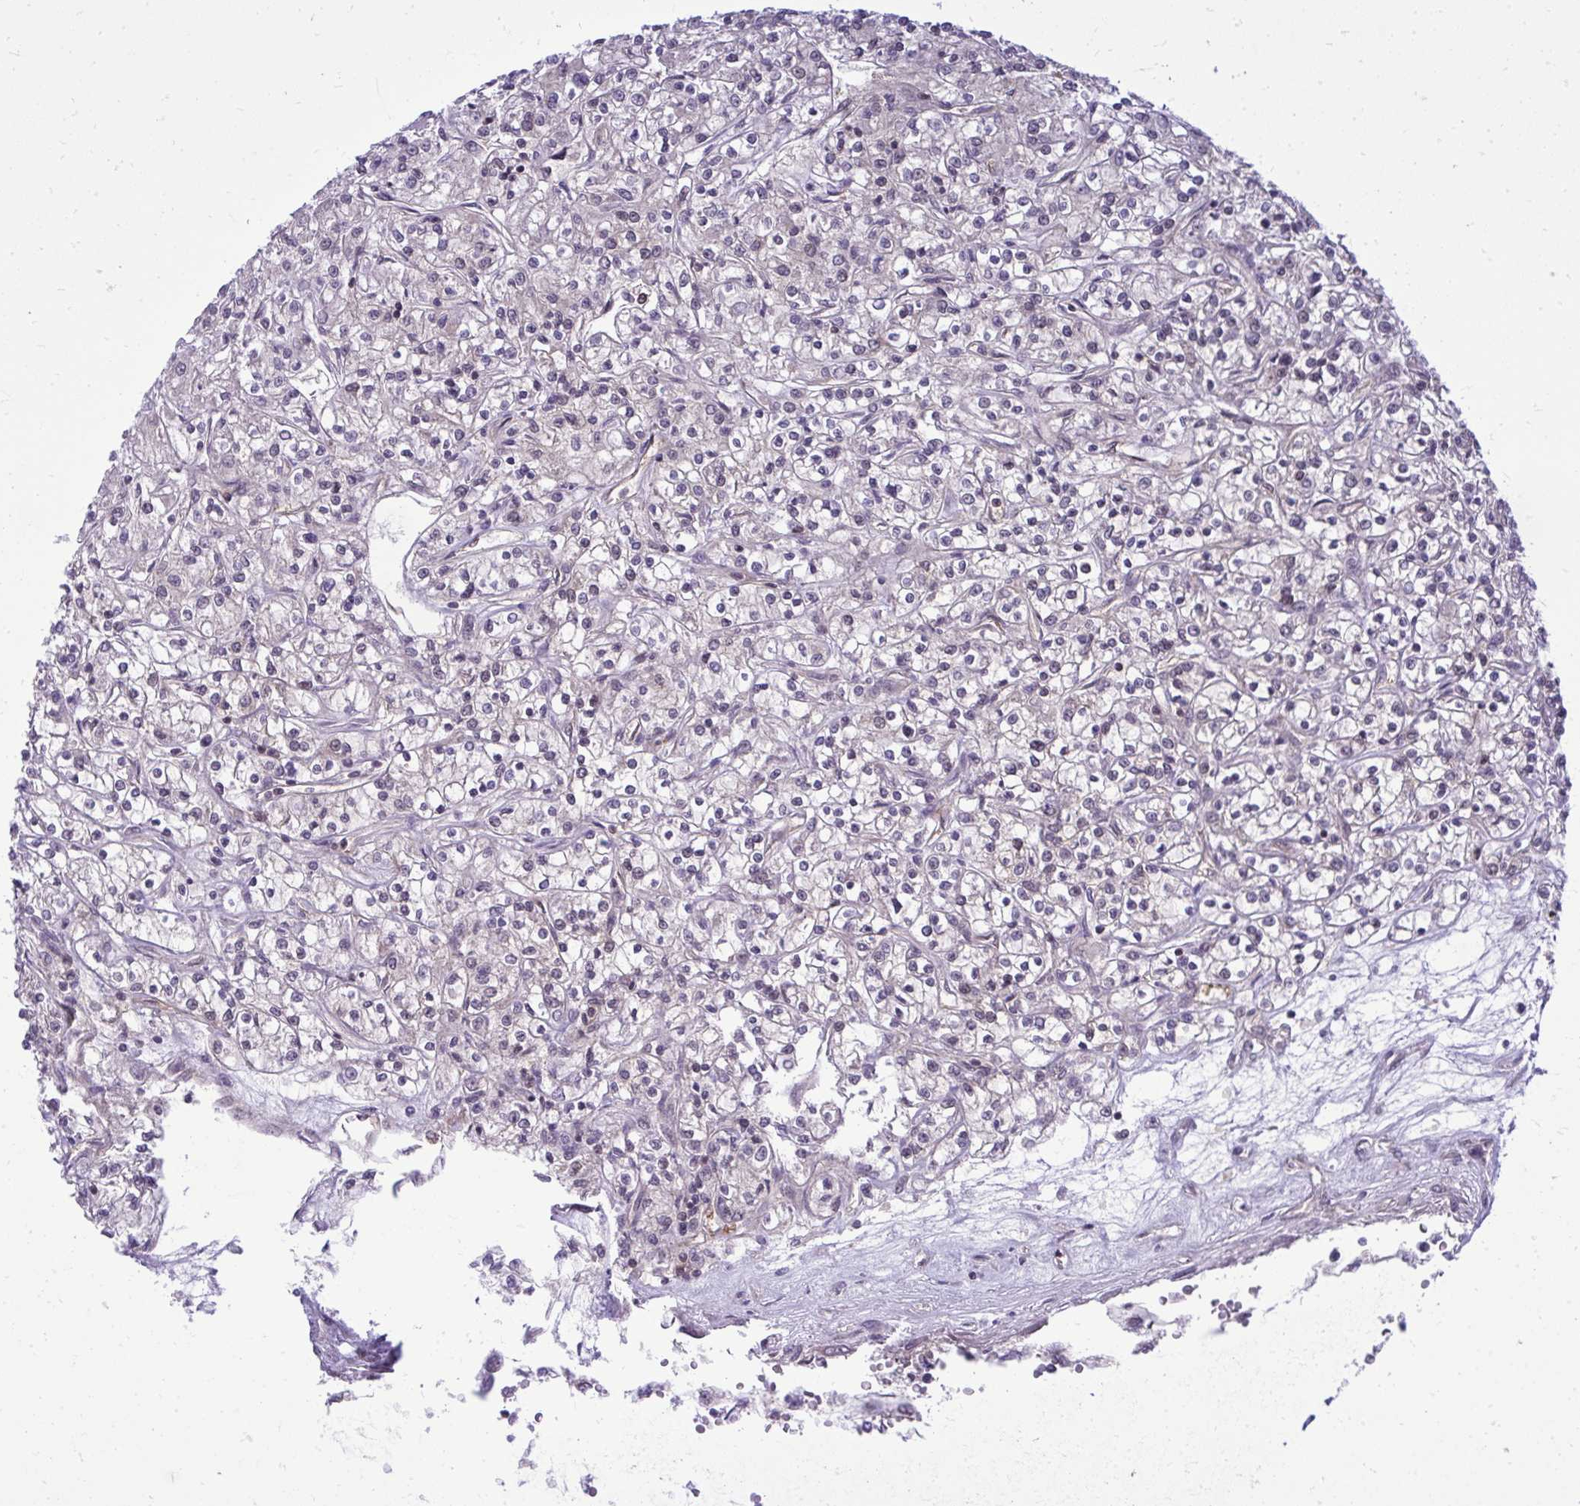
{"staining": {"intensity": "negative", "quantity": "none", "location": "none"}, "tissue": "renal cancer", "cell_type": "Tumor cells", "image_type": "cancer", "snomed": [{"axis": "morphology", "description": "Adenocarcinoma, NOS"}, {"axis": "topography", "description": "Kidney"}], "caption": "This is a histopathology image of immunohistochemistry staining of adenocarcinoma (renal), which shows no staining in tumor cells.", "gene": "PPP5C", "patient": {"sex": "female", "age": 59}}